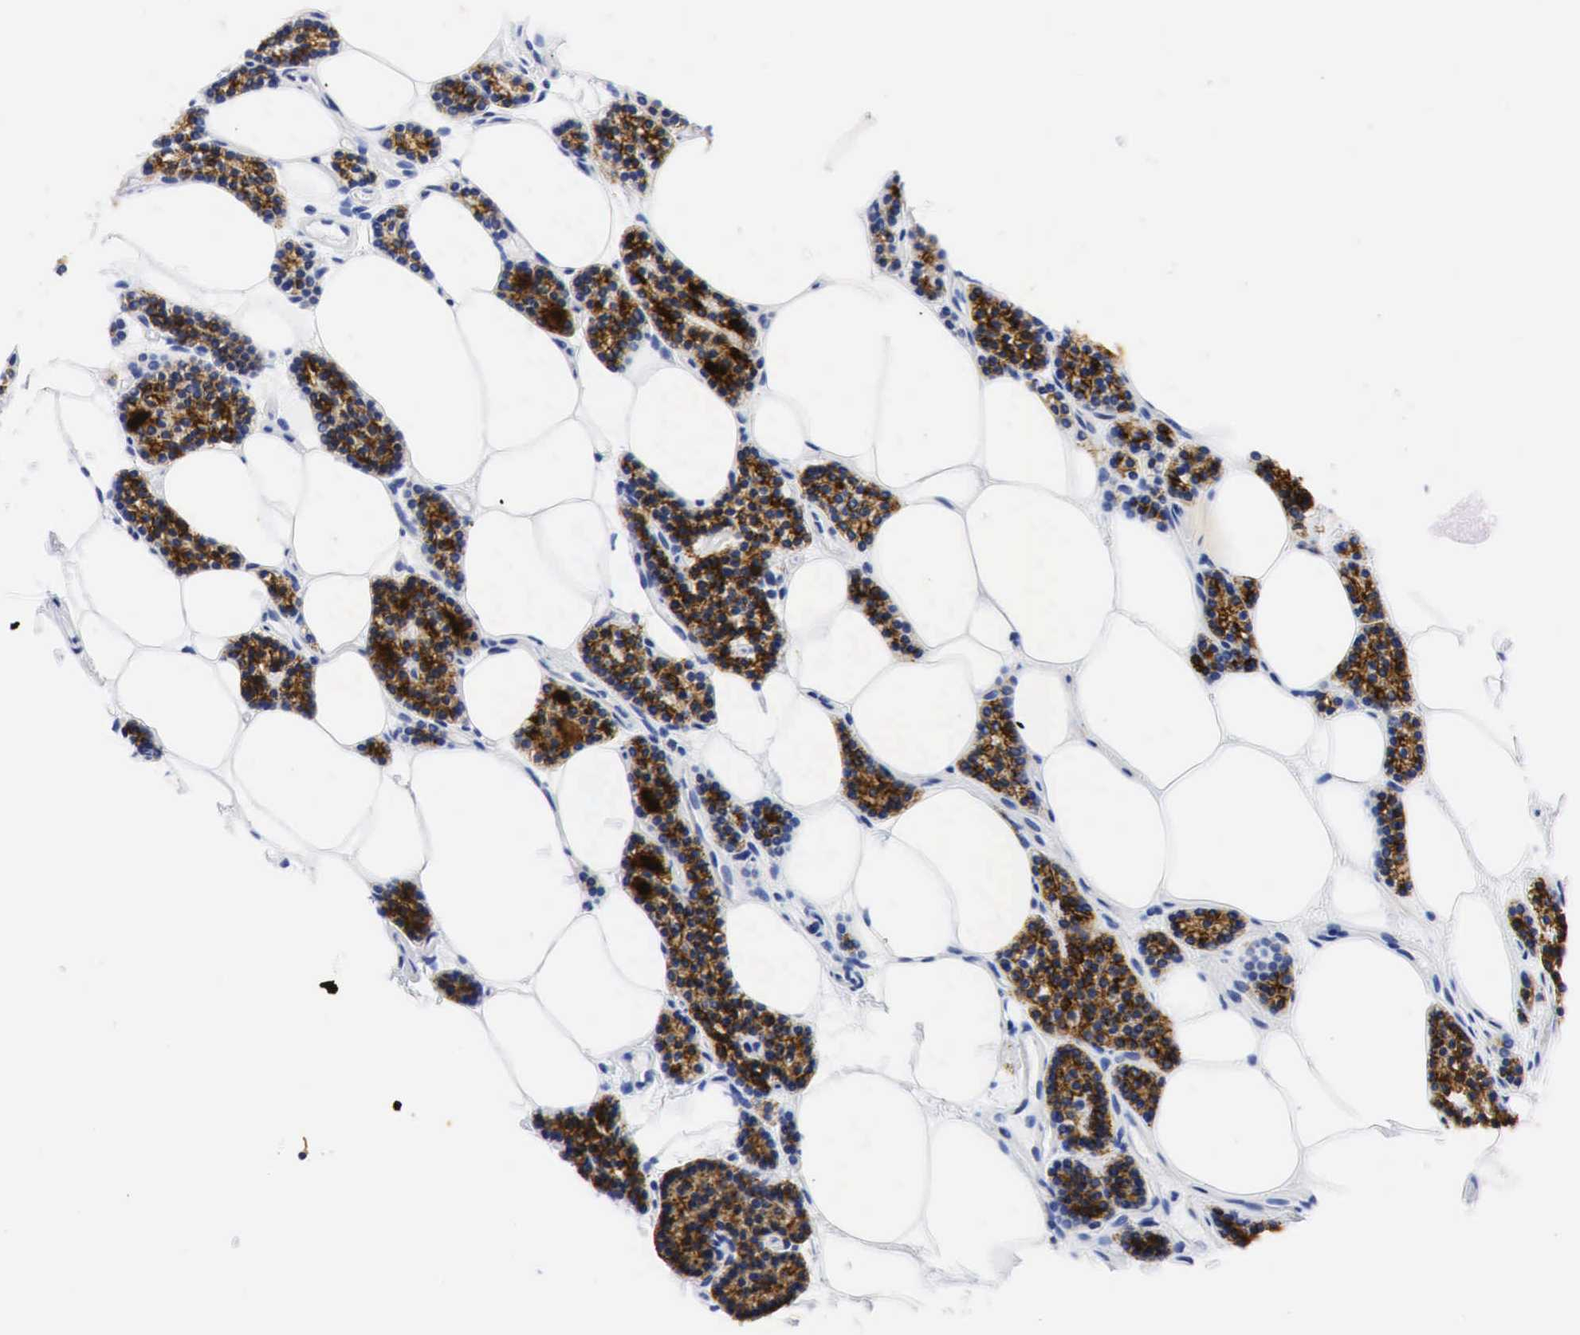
{"staining": {"intensity": "strong", "quantity": ">75%", "location": "cytoplasmic/membranous"}, "tissue": "parathyroid gland", "cell_type": "Glandular cells", "image_type": "normal", "snomed": [{"axis": "morphology", "description": "Normal tissue, NOS"}, {"axis": "topography", "description": "Parathyroid gland"}], "caption": "A brown stain shows strong cytoplasmic/membranous expression of a protein in glandular cells of unremarkable human parathyroid gland. Using DAB (brown) and hematoxylin (blue) stains, captured at high magnification using brightfield microscopy.", "gene": "PTH", "patient": {"sex": "male", "age": 54}}